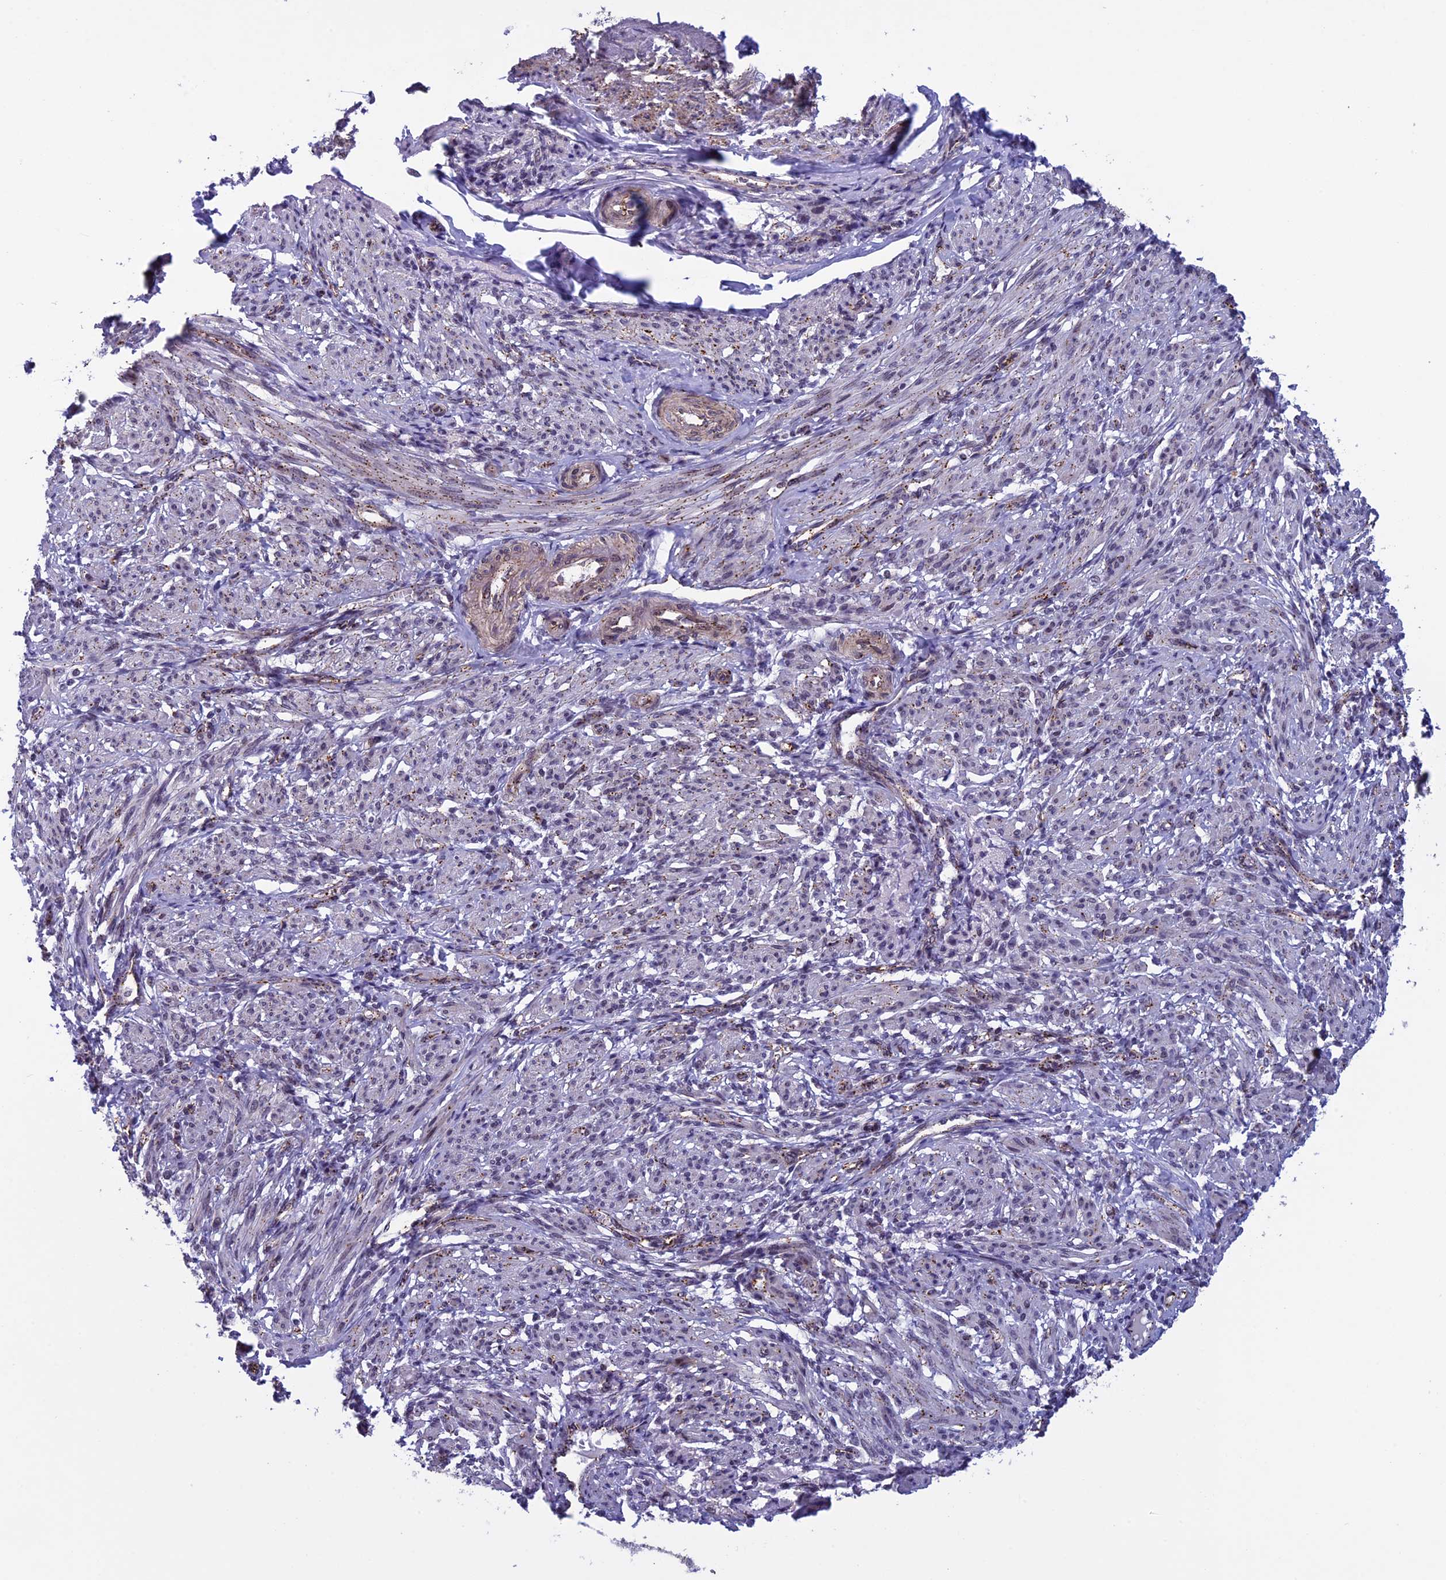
{"staining": {"intensity": "moderate", "quantity": "25%-75%", "location": "cytoplasmic/membranous"}, "tissue": "smooth muscle", "cell_type": "Smooth muscle cells", "image_type": "normal", "snomed": [{"axis": "morphology", "description": "Normal tissue, NOS"}, {"axis": "topography", "description": "Smooth muscle"}], "caption": "Protein analysis of unremarkable smooth muscle demonstrates moderate cytoplasmic/membranous expression in about 25%-75% of smooth muscle cells. (Brightfield microscopy of DAB IHC at high magnification).", "gene": "NIPBL", "patient": {"sex": "female", "age": 39}}